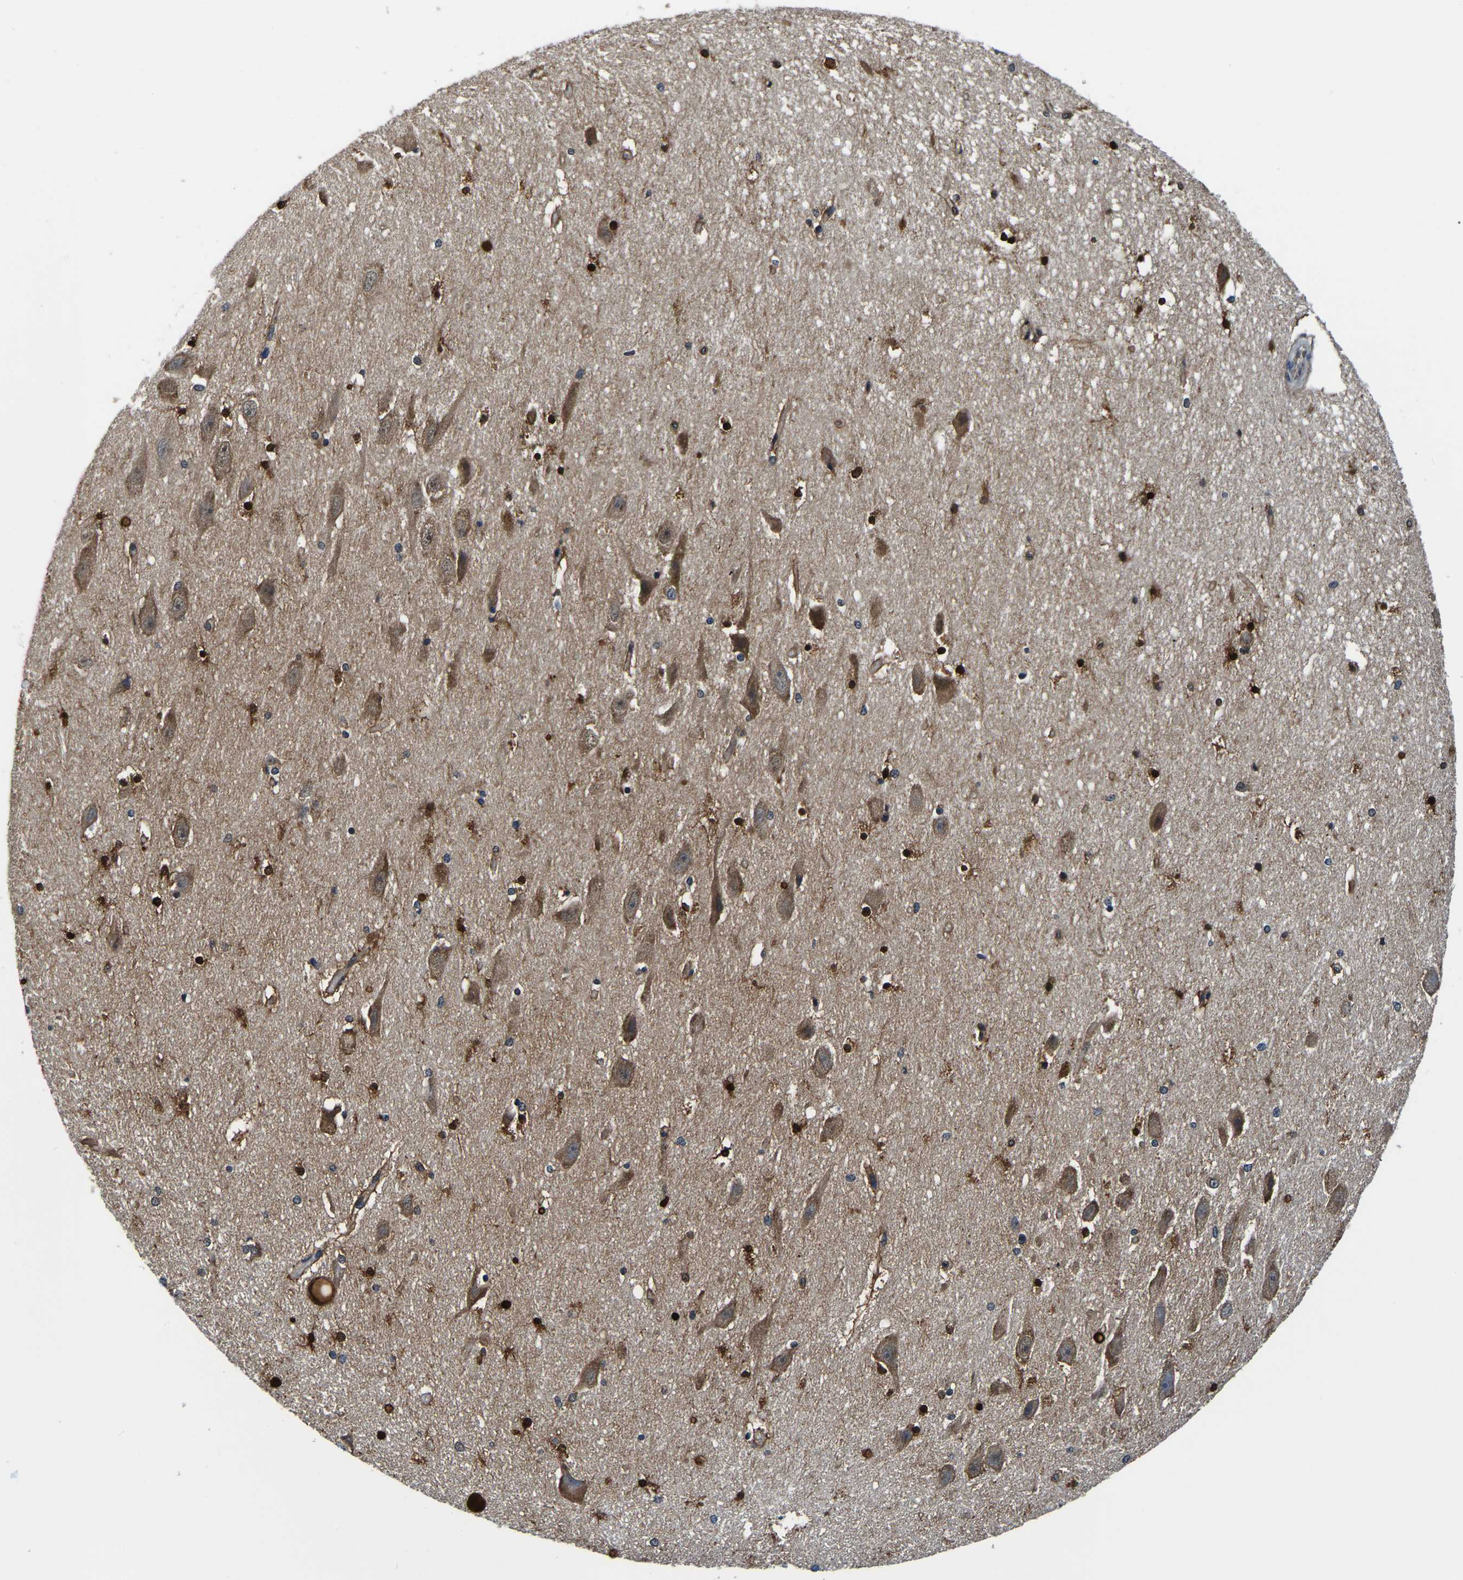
{"staining": {"intensity": "strong", "quantity": "25%-75%", "location": "cytoplasmic/membranous,nuclear"}, "tissue": "hippocampus", "cell_type": "Glial cells", "image_type": "normal", "snomed": [{"axis": "morphology", "description": "Normal tissue, NOS"}, {"axis": "topography", "description": "Hippocampus"}], "caption": "DAB (3,3'-diaminobenzidine) immunohistochemical staining of normal hippocampus demonstrates strong cytoplasmic/membranous,nuclear protein positivity in approximately 25%-75% of glial cells.", "gene": "S100A13", "patient": {"sex": "female", "age": 19}}